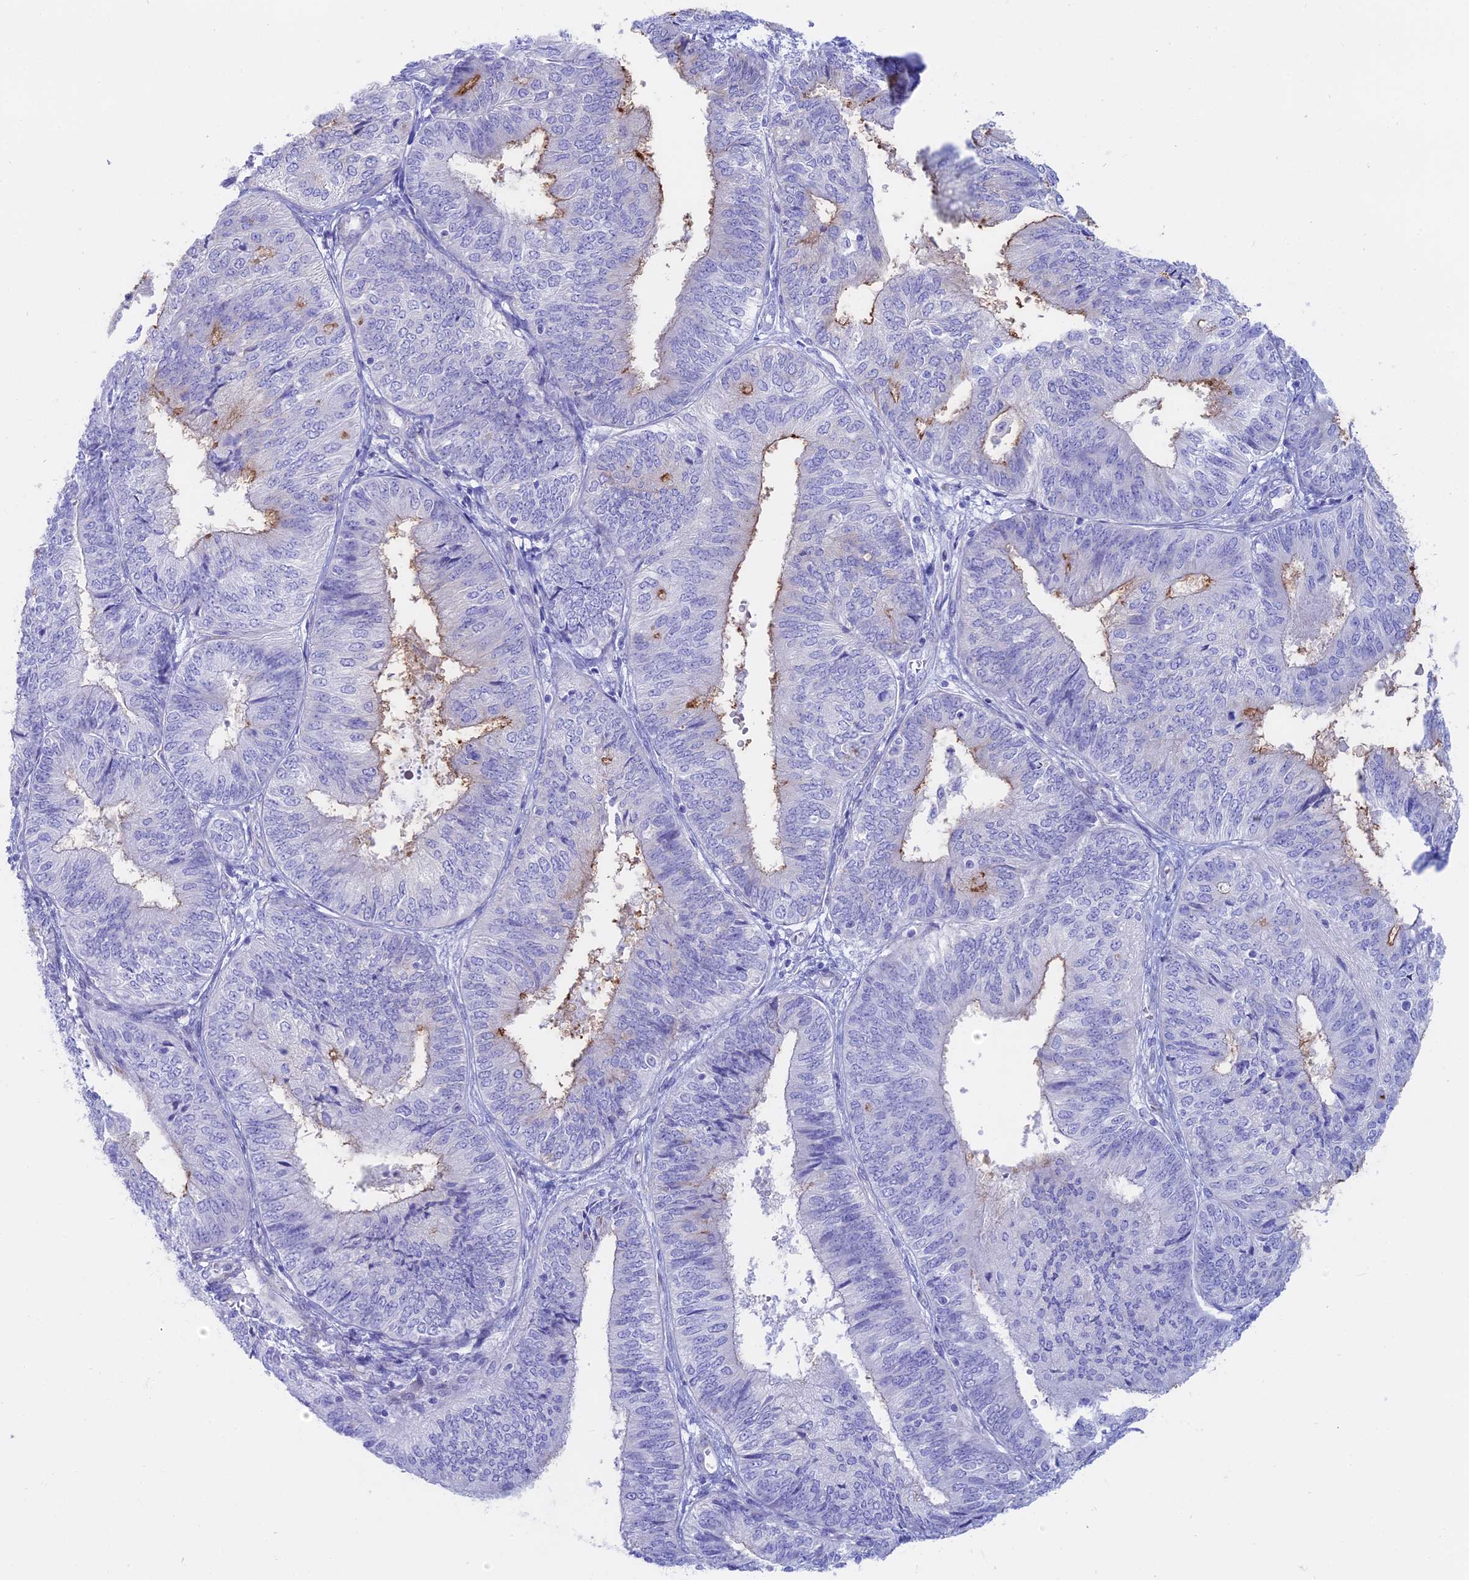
{"staining": {"intensity": "moderate", "quantity": "<25%", "location": "cytoplasmic/membranous"}, "tissue": "endometrial cancer", "cell_type": "Tumor cells", "image_type": "cancer", "snomed": [{"axis": "morphology", "description": "Adenocarcinoma, NOS"}, {"axis": "topography", "description": "Endometrium"}], "caption": "This image shows immunohistochemistry staining of human endometrial cancer, with low moderate cytoplasmic/membranous positivity in approximately <25% of tumor cells.", "gene": "OR2AE1", "patient": {"sex": "female", "age": 58}}